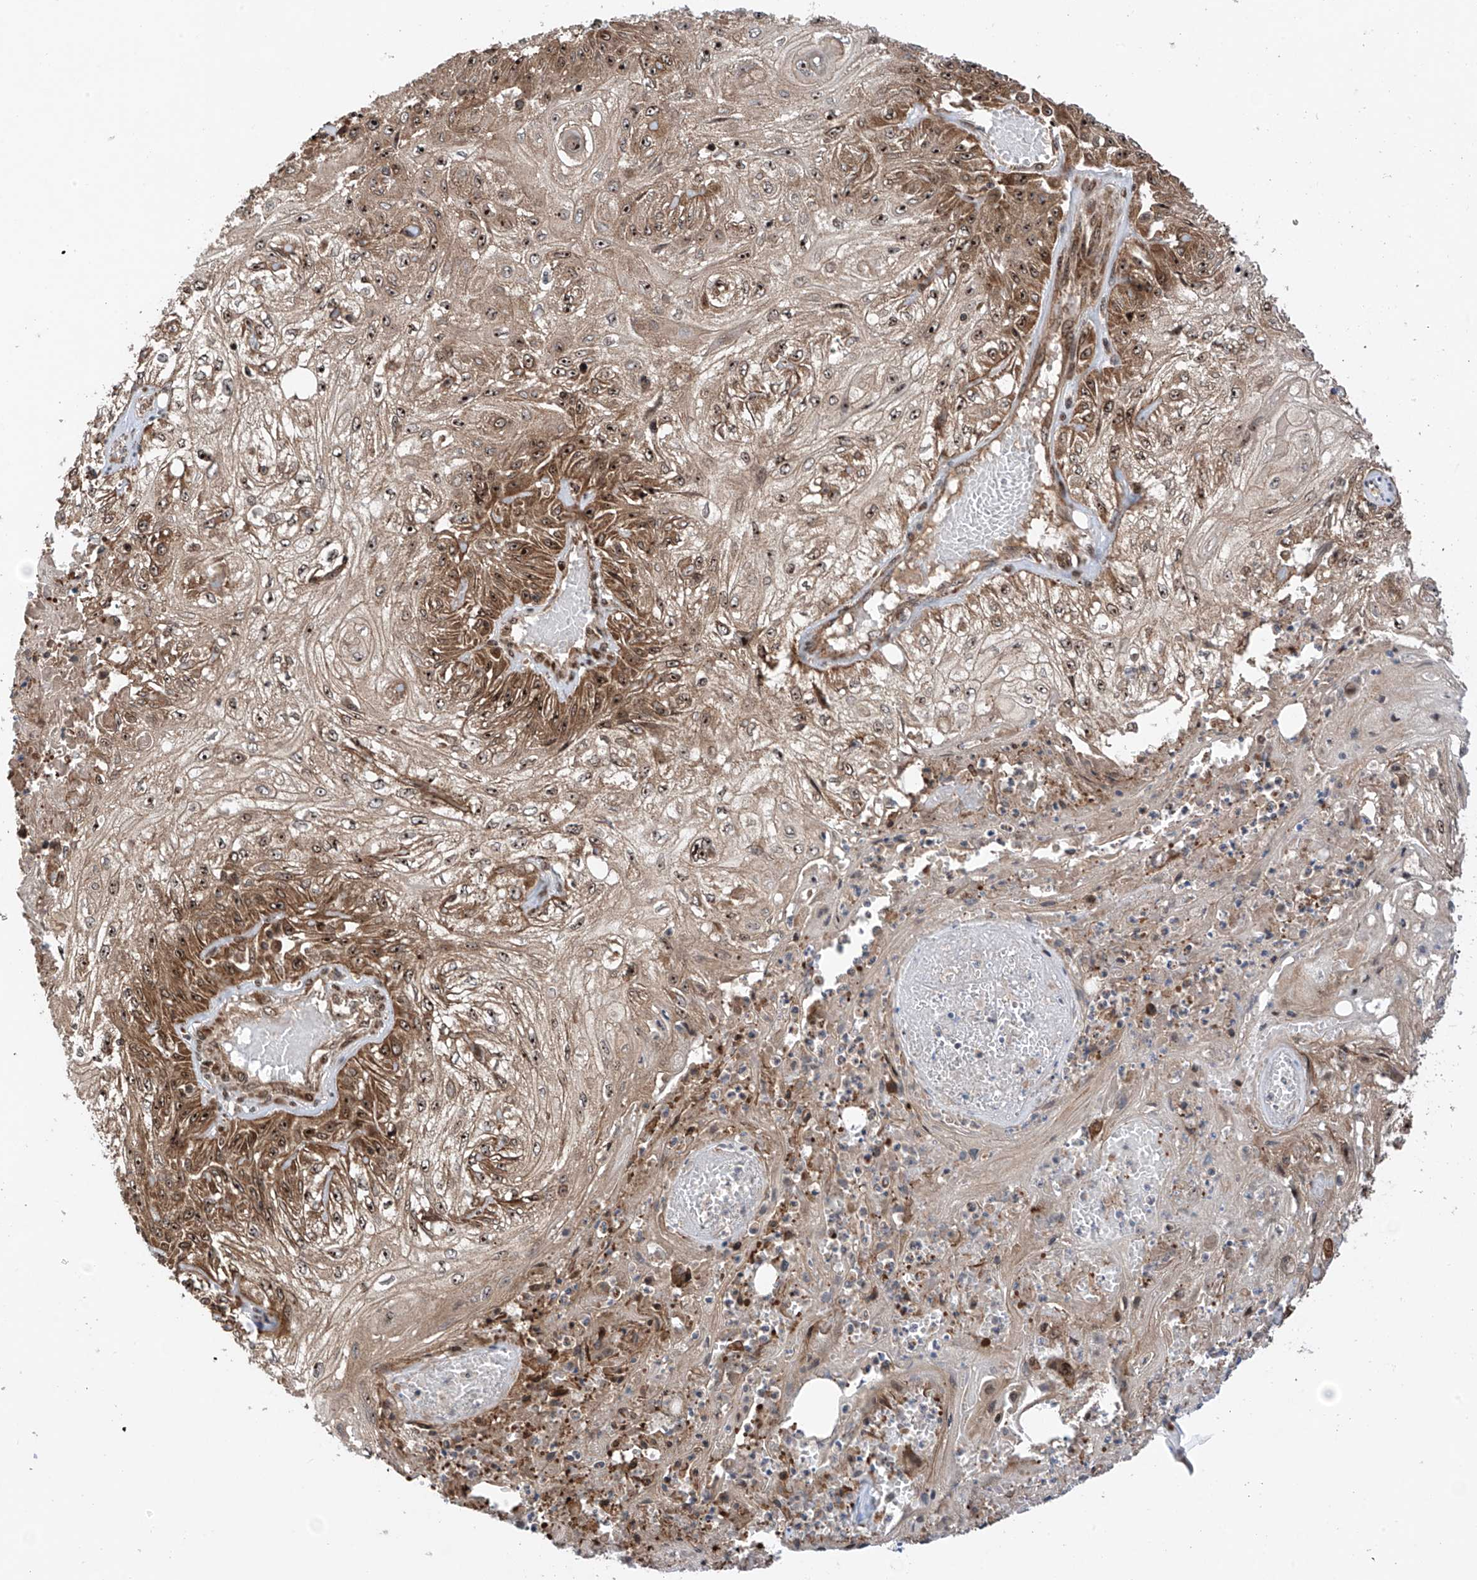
{"staining": {"intensity": "moderate", "quantity": ">75%", "location": "cytoplasmic/membranous,nuclear"}, "tissue": "skin cancer", "cell_type": "Tumor cells", "image_type": "cancer", "snomed": [{"axis": "morphology", "description": "Squamous cell carcinoma, NOS"}, {"axis": "morphology", "description": "Squamous cell carcinoma, metastatic, NOS"}, {"axis": "topography", "description": "Skin"}, {"axis": "topography", "description": "Lymph node"}], "caption": "Human skin cancer (metastatic squamous cell carcinoma) stained with a brown dye exhibits moderate cytoplasmic/membranous and nuclear positive expression in about >75% of tumor cells.", "gene": "C1orf131", "patient": {"sex": "male", "age": 75}}